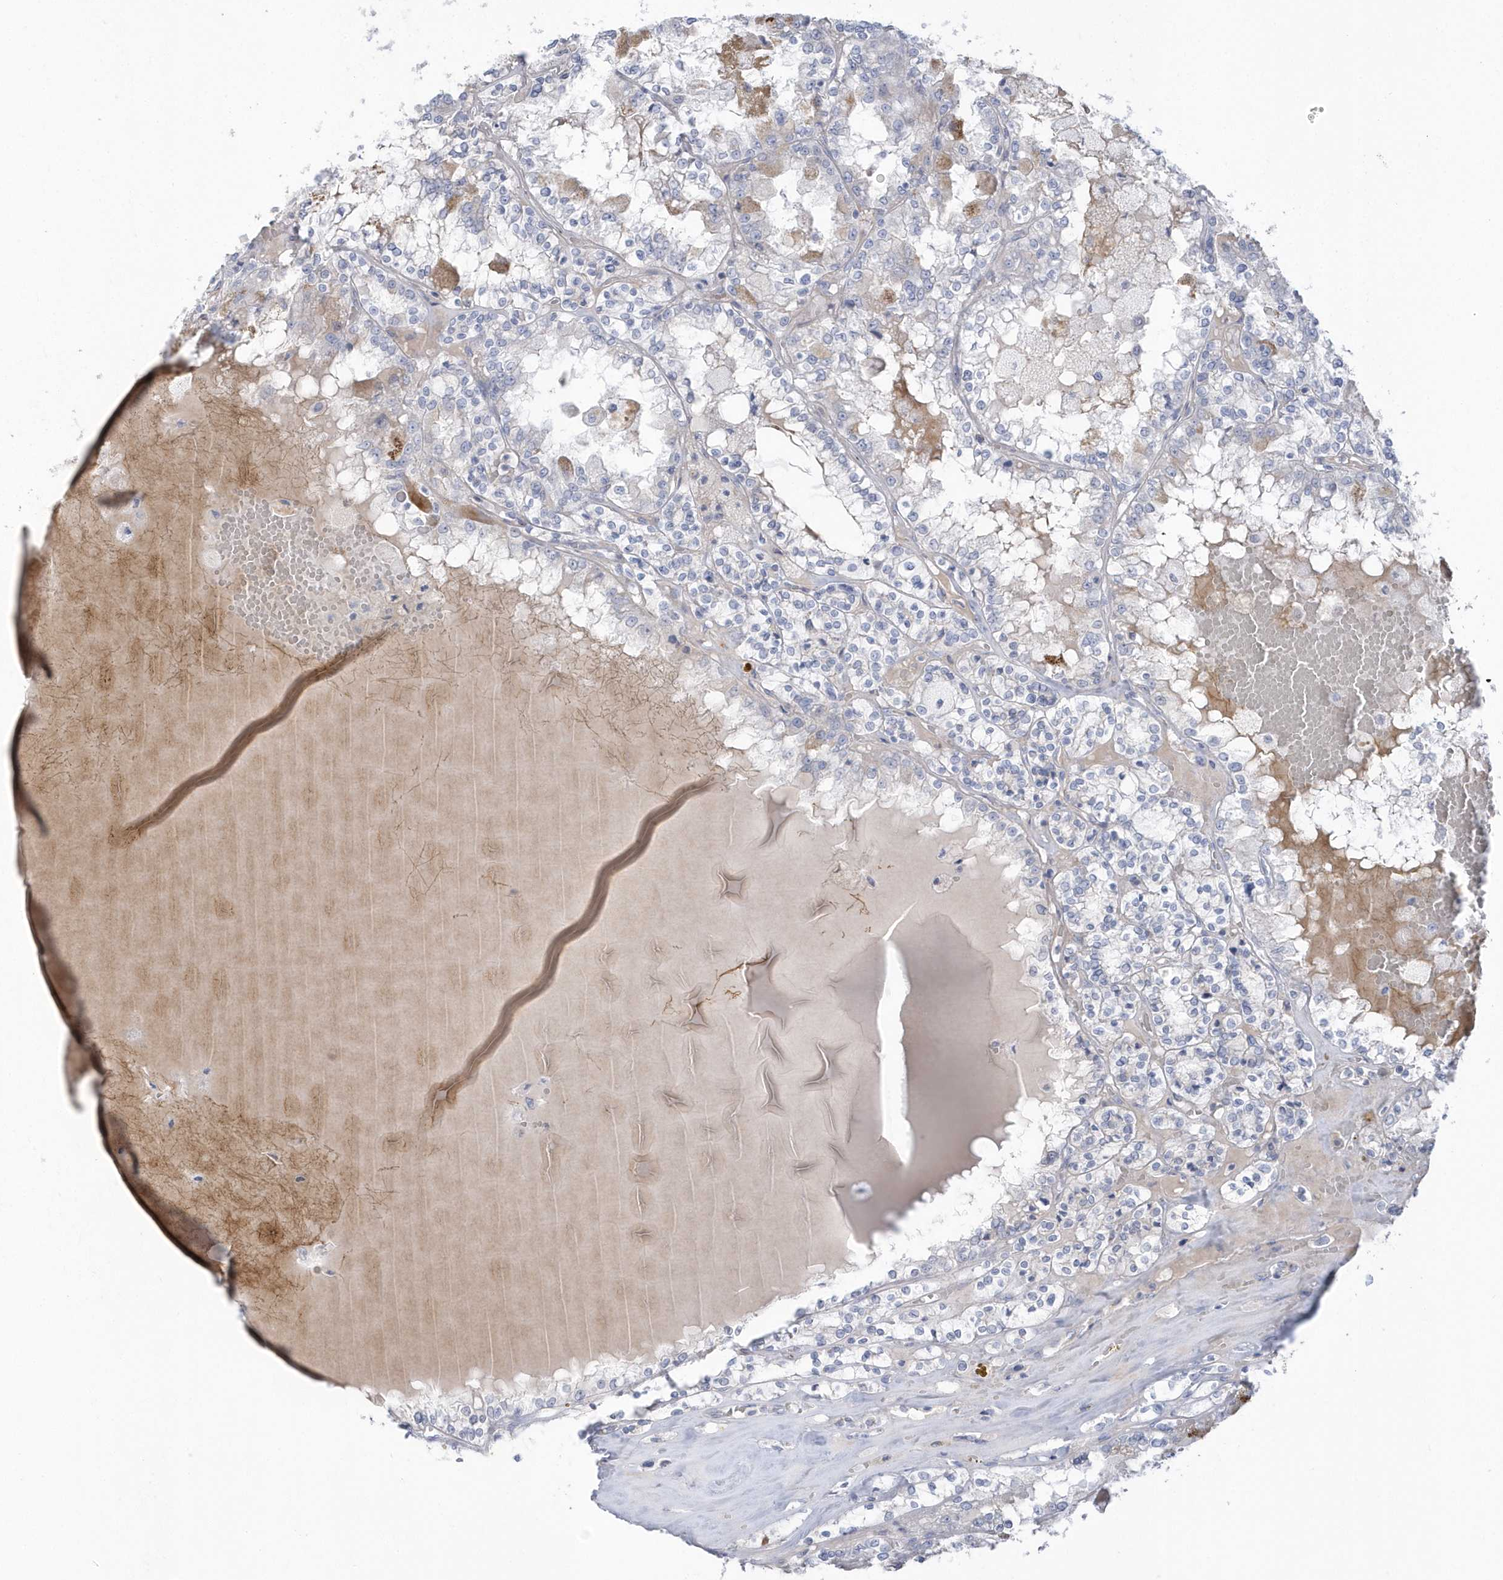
{"staining": {"intensity": "negative", "quantity": "none", "location": "none"}, "tissue": "renal cancer", "cell_type": "Tumor cells", "image_type": "cancer", "snomed": [{"axis": "morphology", "description": "Adenocarcinoma, NOS"}, {"axis": "topography", "description": "Kidney"}], "caption": "The photomicrograph shows no significant staining in tumor cells of adenocarcinoma (renal). (Stains: DAB (3,3'-diaminobenzidine) immunohistochemistry (IHC) with hematoxylin counter stain, Microscopy: brightfield microscopy at high magnification).", "gene": "SEMA3D", "patient": {"sex": "female", "age": 56}}